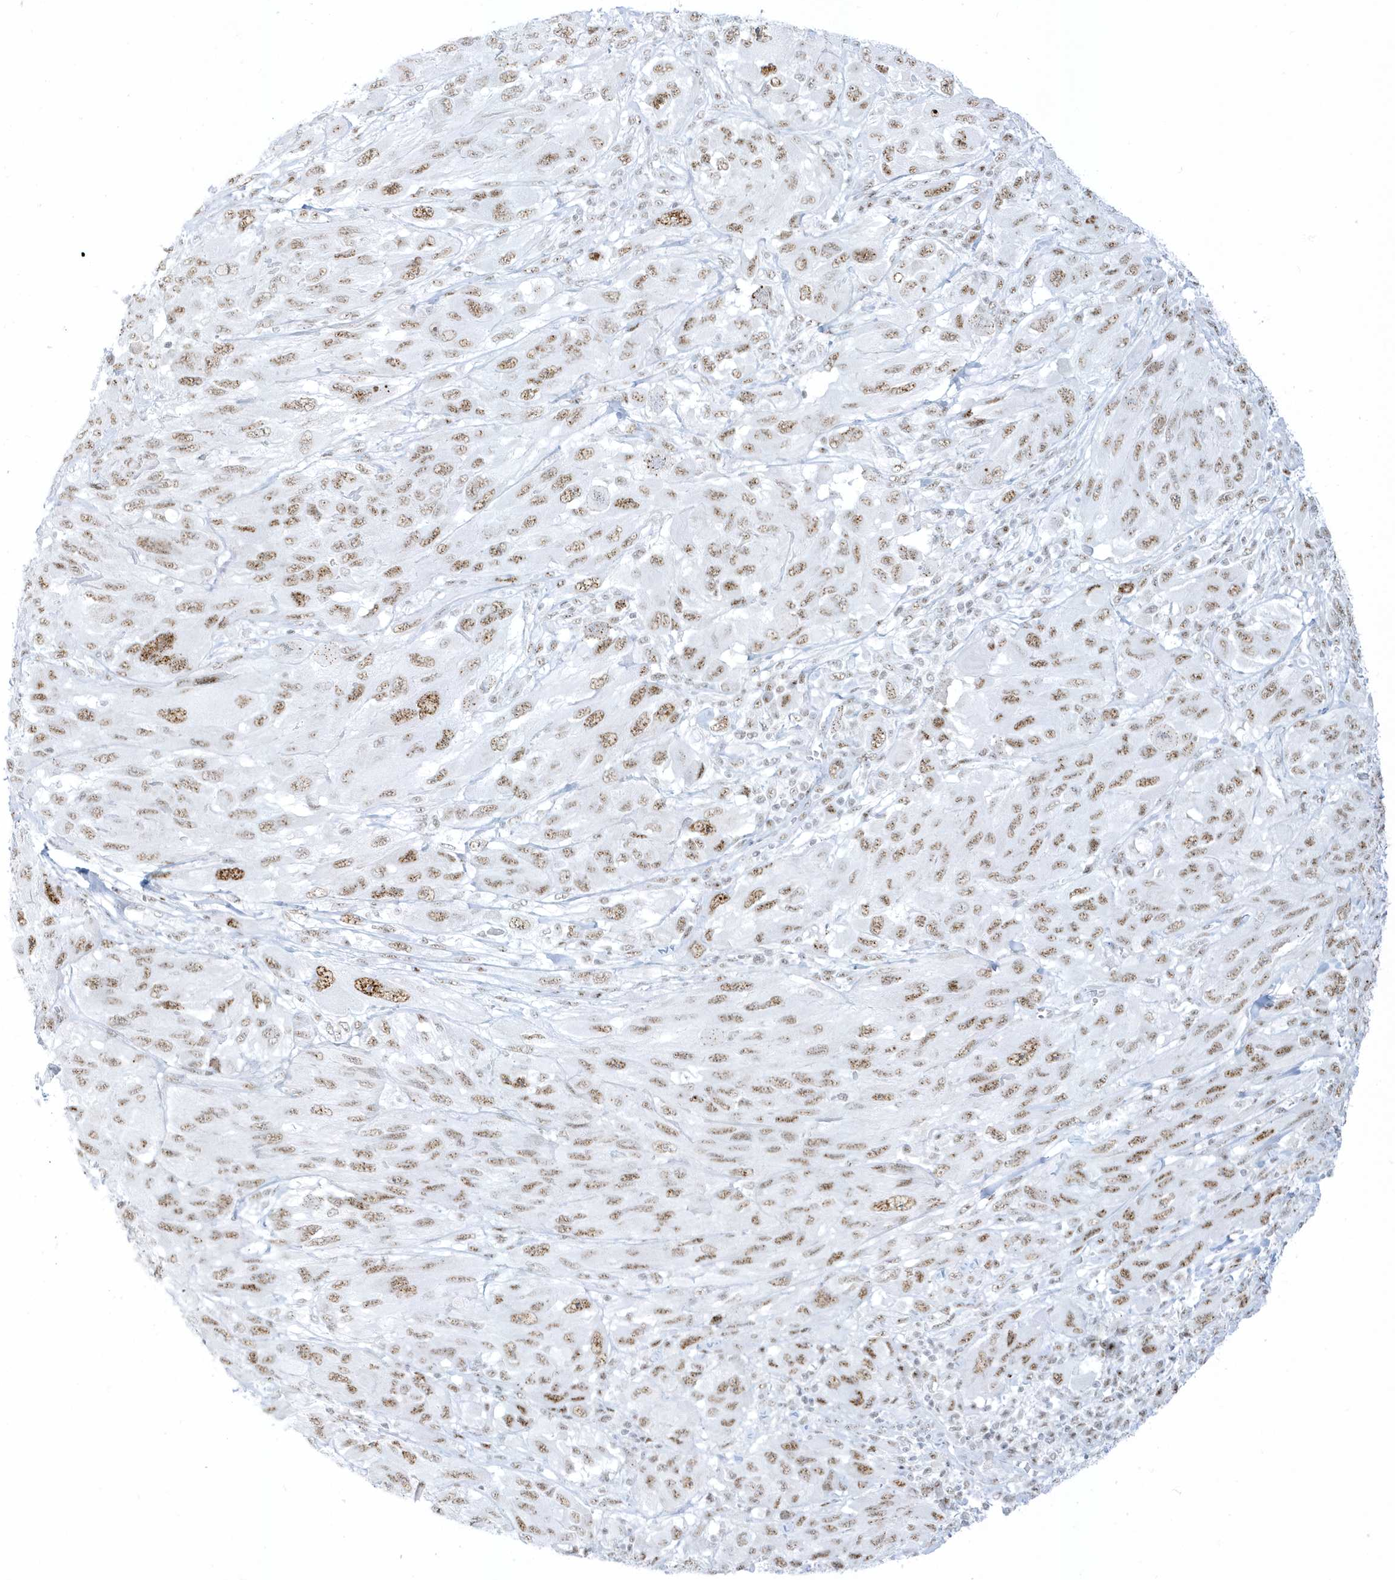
{"staining": {"intensity": "moderate", "quantity": ">75%", "location": "nuclear"}, "tissue": "melanoma", "cell_type": "Tumor cells", "image_type": "cancer", "snomed": [{"axis": "morphology", "description": "Malignant melanoma, NOS"}, {"axis": "topography", "description": "Skin"}], "caption": "Immunohistochemical staining of malignant melanoma displays medium levels of moderate nuclear protein staining in about >75% of tumor cells.", "gene": "PLEKHN1", "patient": {"sex": "female", "age": 91}}